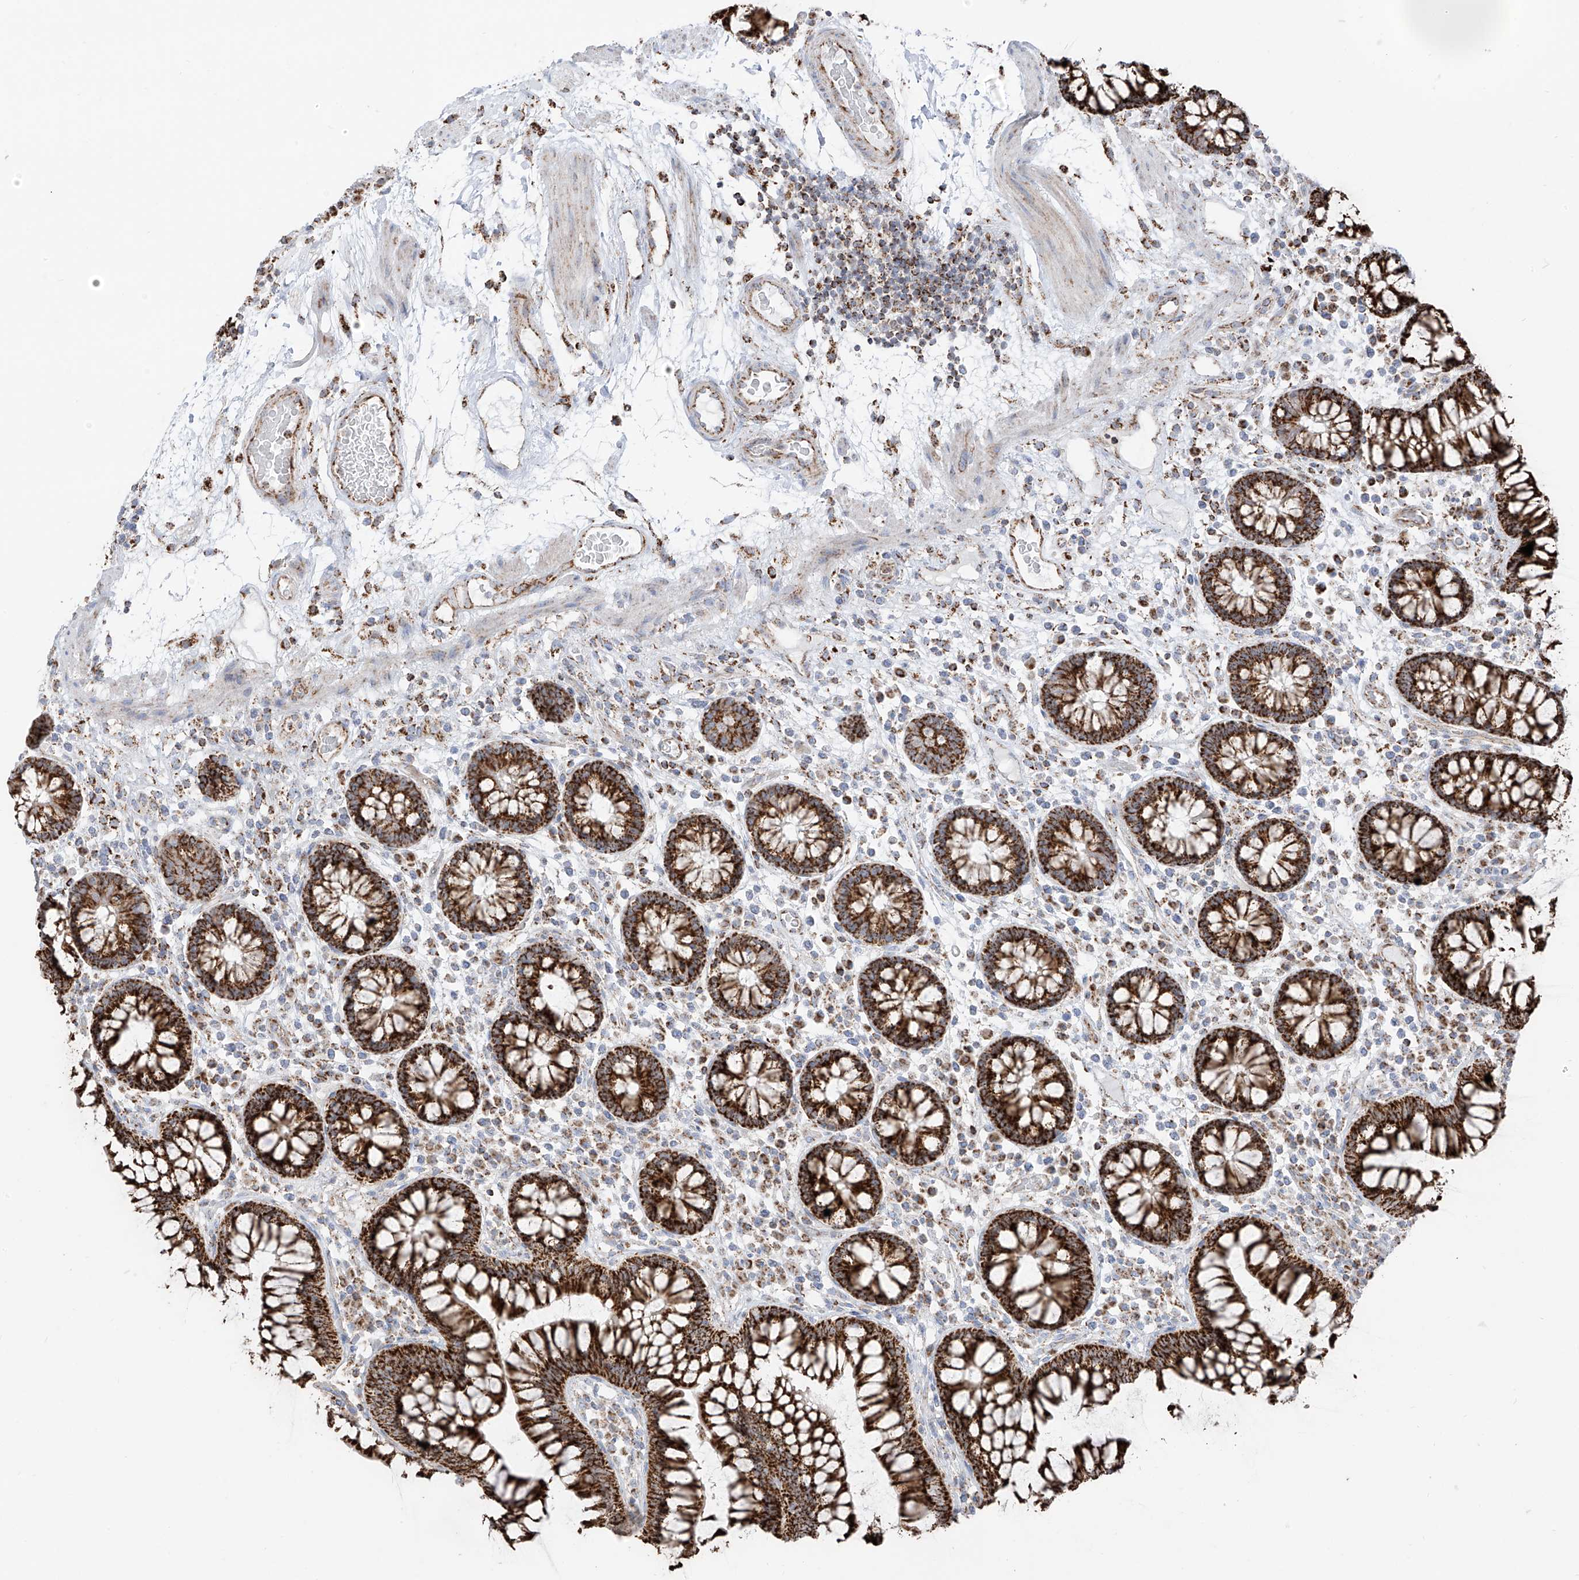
{"staining": {"intensity": "moderate", "quantity": ">75%", "location": "cytoplasmic/membranous"}, "tissue": "colon", "cell_type": "Endothelial cells", "image_type": "normal", "snomed": [{"axis": "morphology", "description": "Normal tissue, NOS"}, {"axis": "topography", "description": "Colon"}], "caption": "Immunohistochemistry micrograph of normal human colon stained for a protein (brown), which exhibits medium levels of moderate cytoplasmic/membranous positivity in approximately >75% of endothelial cells.", "gene": "ETHE1", "patient": {"sex": "female", "age": 79}}